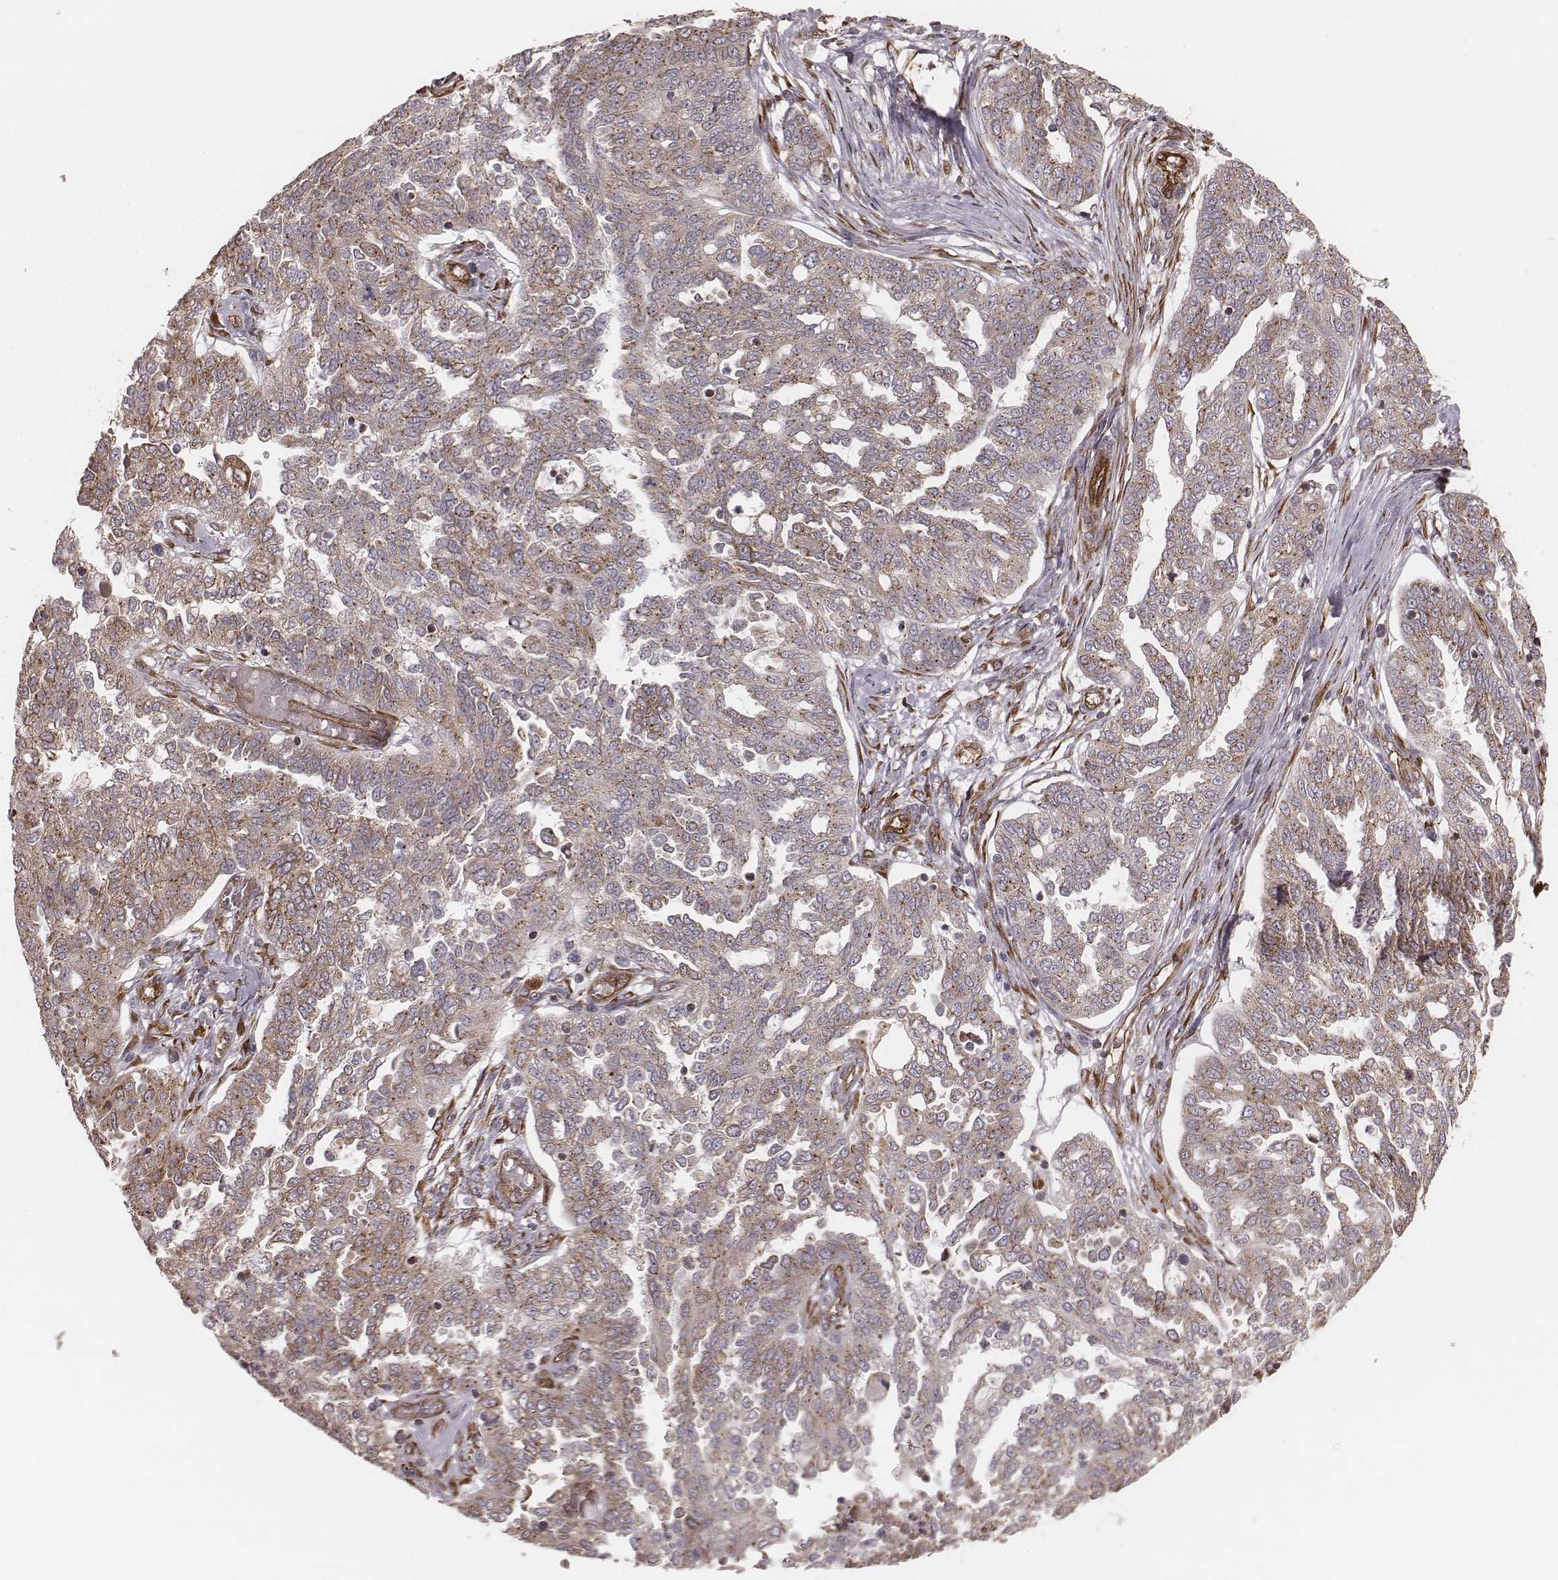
{"staining": {"intensity": "weak", "quantity": ">75%", "location": "cytoplasmic/membranous"}, "tissue": "ovarian cancer", "cell_type": "Tumor cells", "image_type": "cancer", "snomed": [{"axis": "morphology", "description": "Cystadenocarcinoma, serous, NOS"}, {"axis": "topography", "description": "Ovary"}], "caption": "This image displays ovarian cancer stained with immunohistochemistry (IHC) to label a protein in brown. The cytoplasmic/membranous of tumor cells show weak positivity for the protein. Nuclei are counter-stained blue.", "gene": "PALMD", "patient": {"sex": "female", "age": 67}}